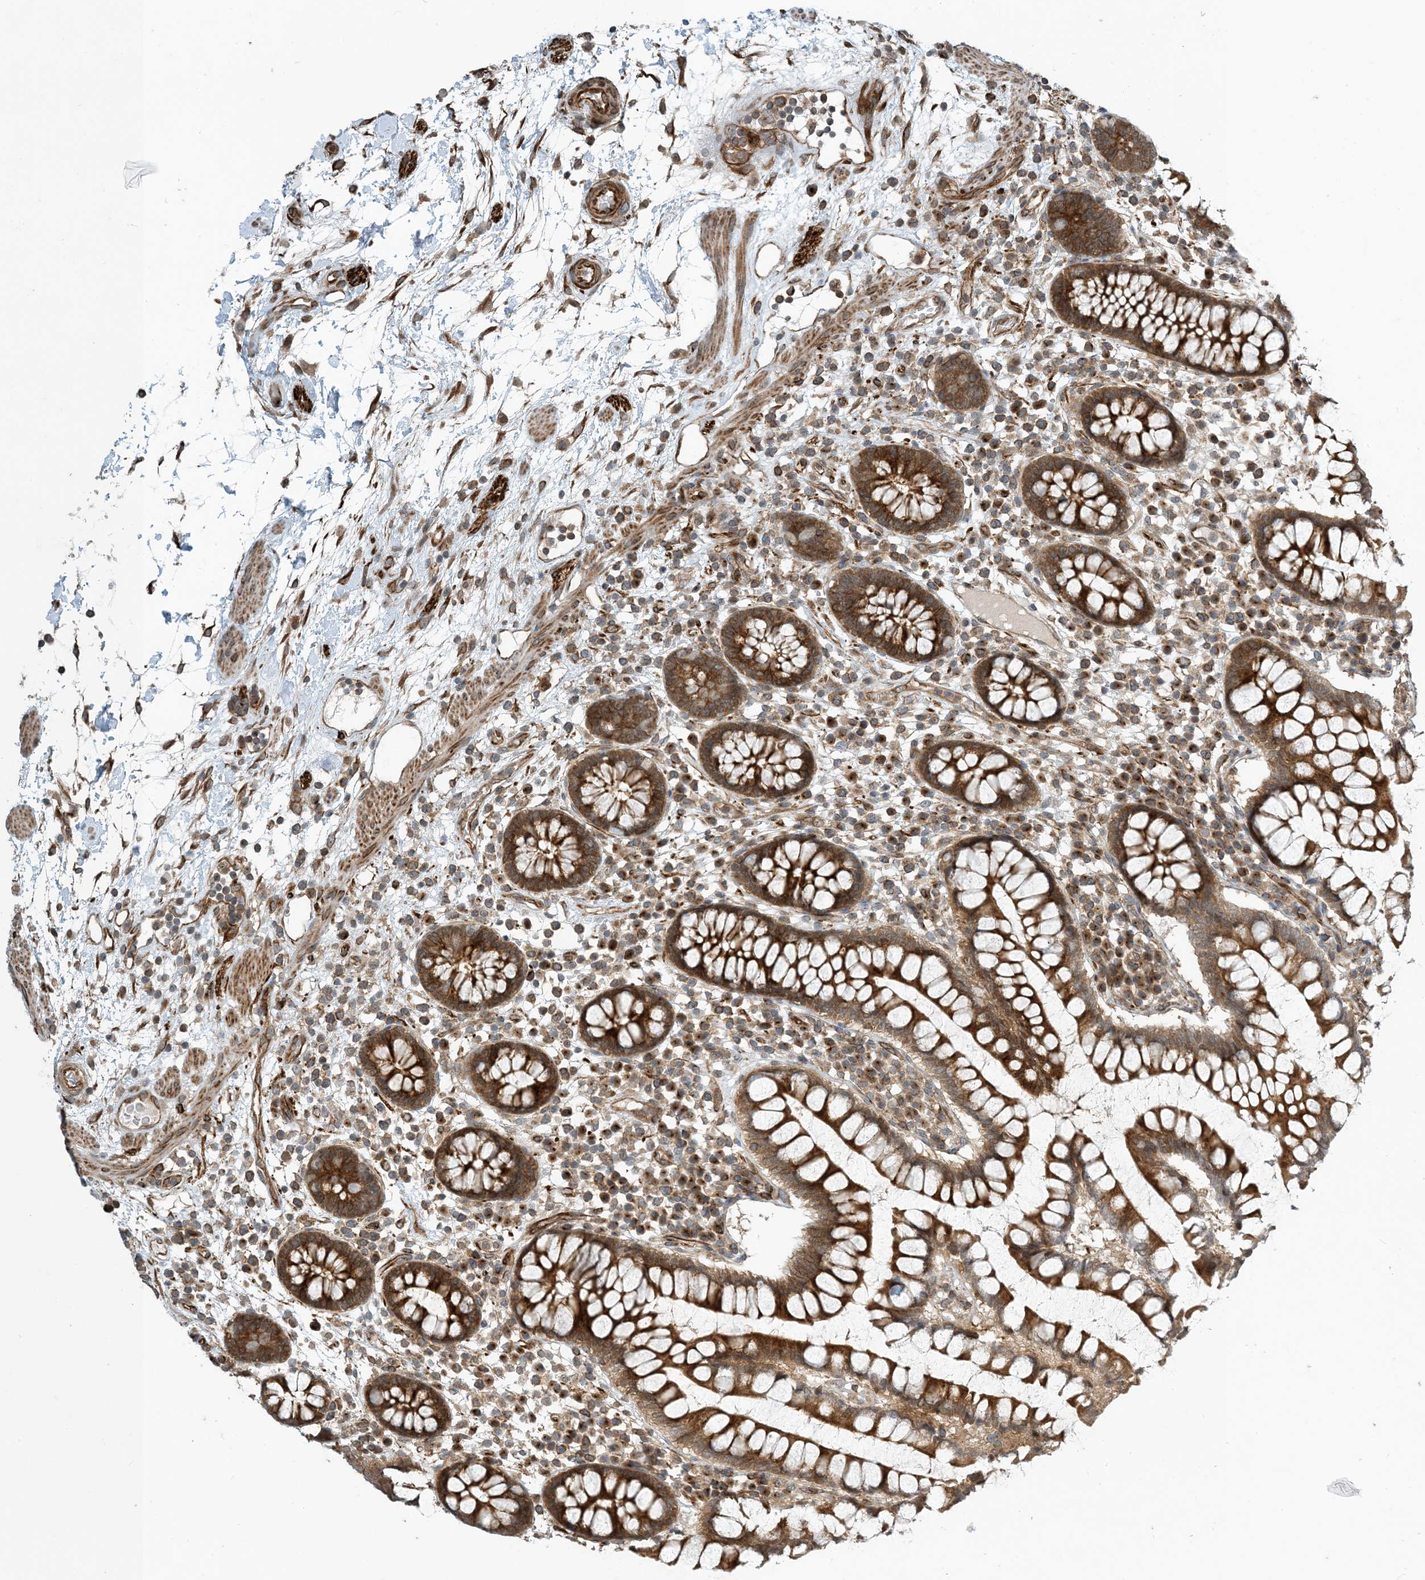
{"staining": {"intensity": "moderate", "quantity": ">75%", "location": "cytoplasmic/membranous"}, "tissue": "colon", "cell_type": "Endothelial cells", "image_type": "normal", "snomed": [{"axis": "morphology", "description": "Normal tissue, NOS"}, {"axis": "topography", "description": "Colon"}], "caption": "Colon stained for a protein demonstrates moderate cytoplasmic/membranous positivity in endothelial cells.", "gene": "ZBTB3", "patient": {"sex": "female", "age": 79}}